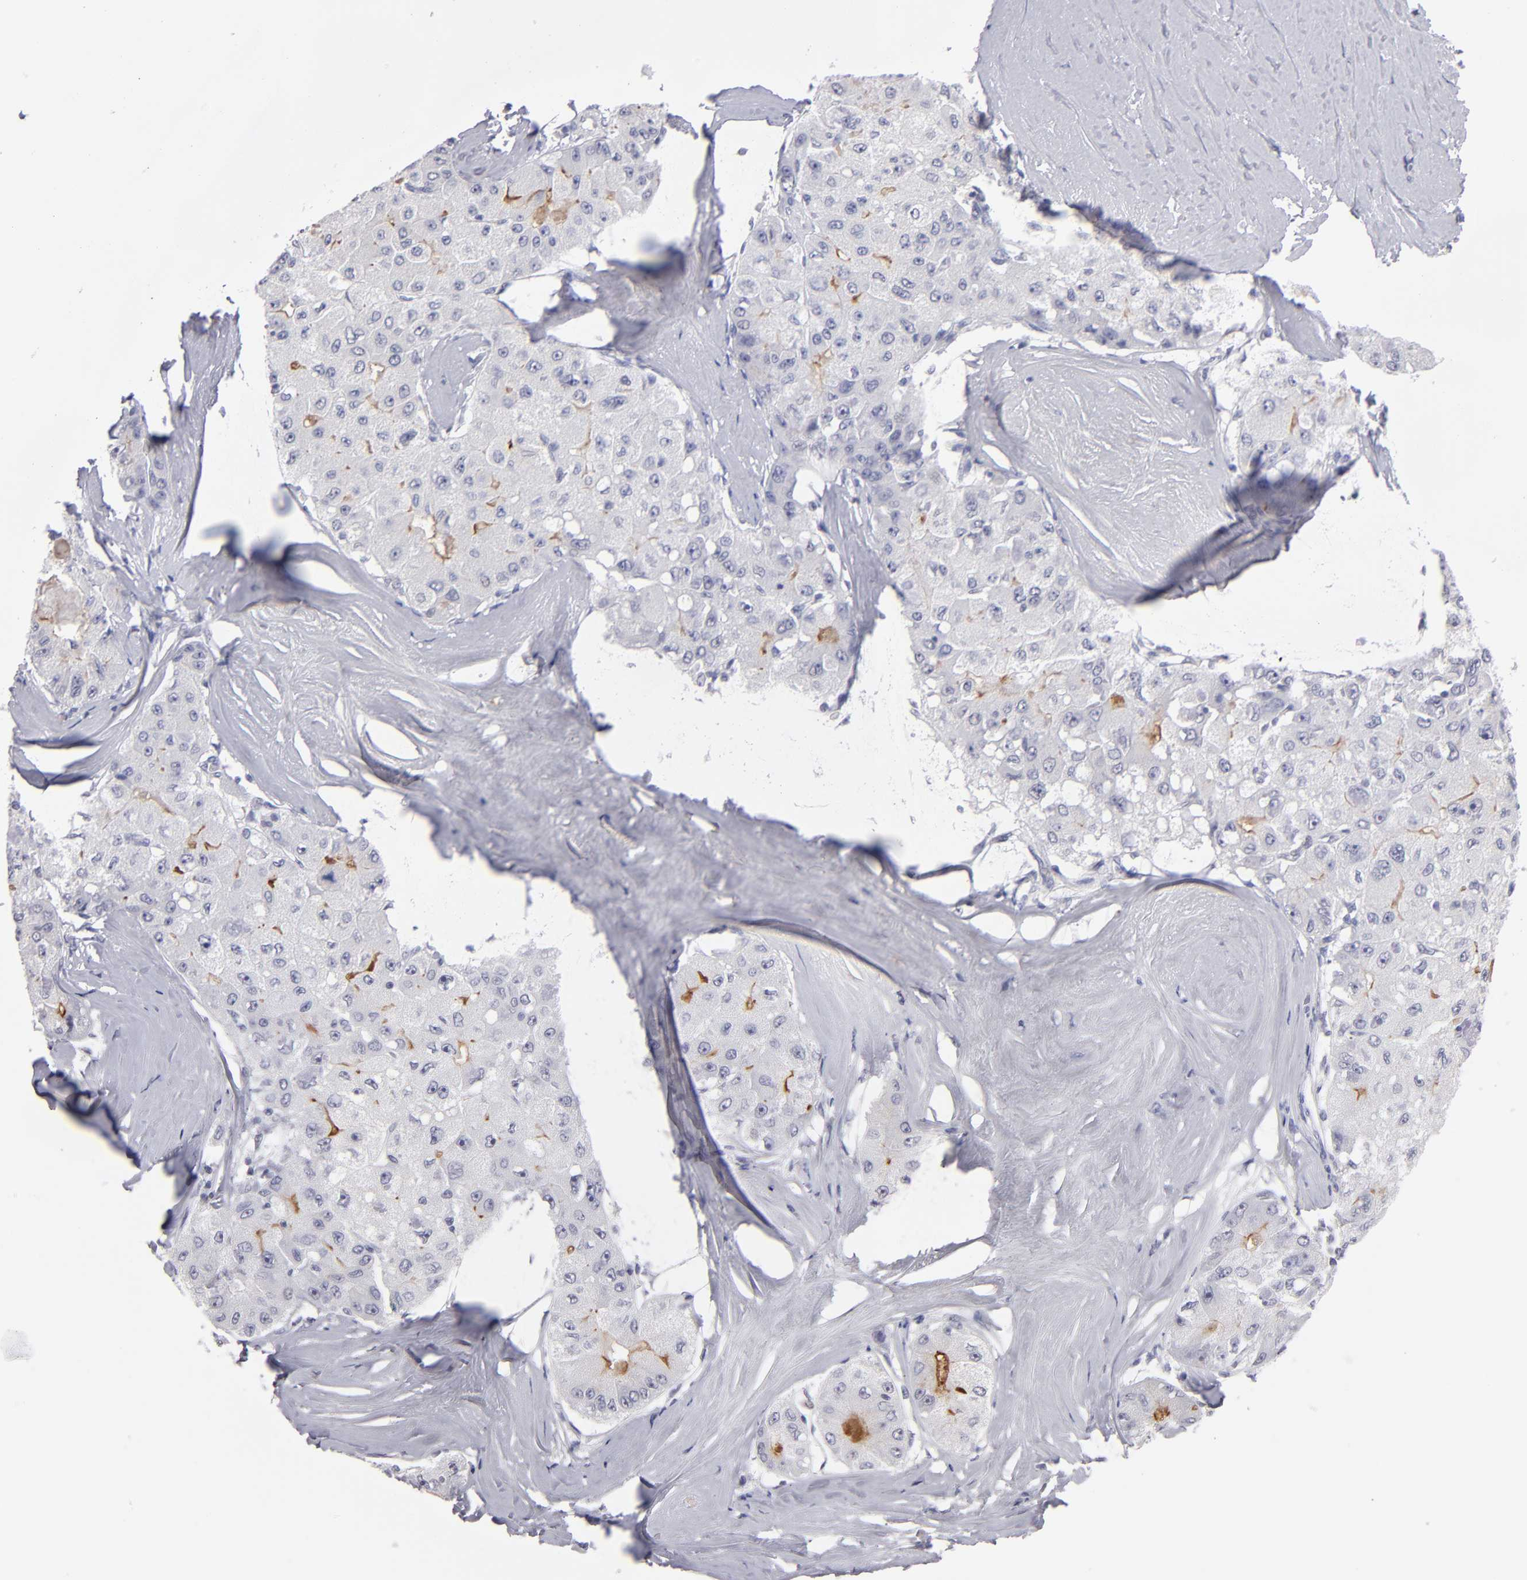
{"staining": {"intensity": "negative", "quantity": "none", "location": "none"}, "tissue": "liver cancer", "cell_type": "Tumor cells", "image_type": "cancer", "snomed": [{"axis": "morphology", "description": "Carcinoma, Hepatocellular, NOS"}, {"axis": "topography", "description": "Liver"}], "caption": "The histopathology image reveals no staining of tumor cells in liver cancer (hepatocellular carcinoma).", "gene": "TEX11", "patient": {"sex": "male", "age": 80}}